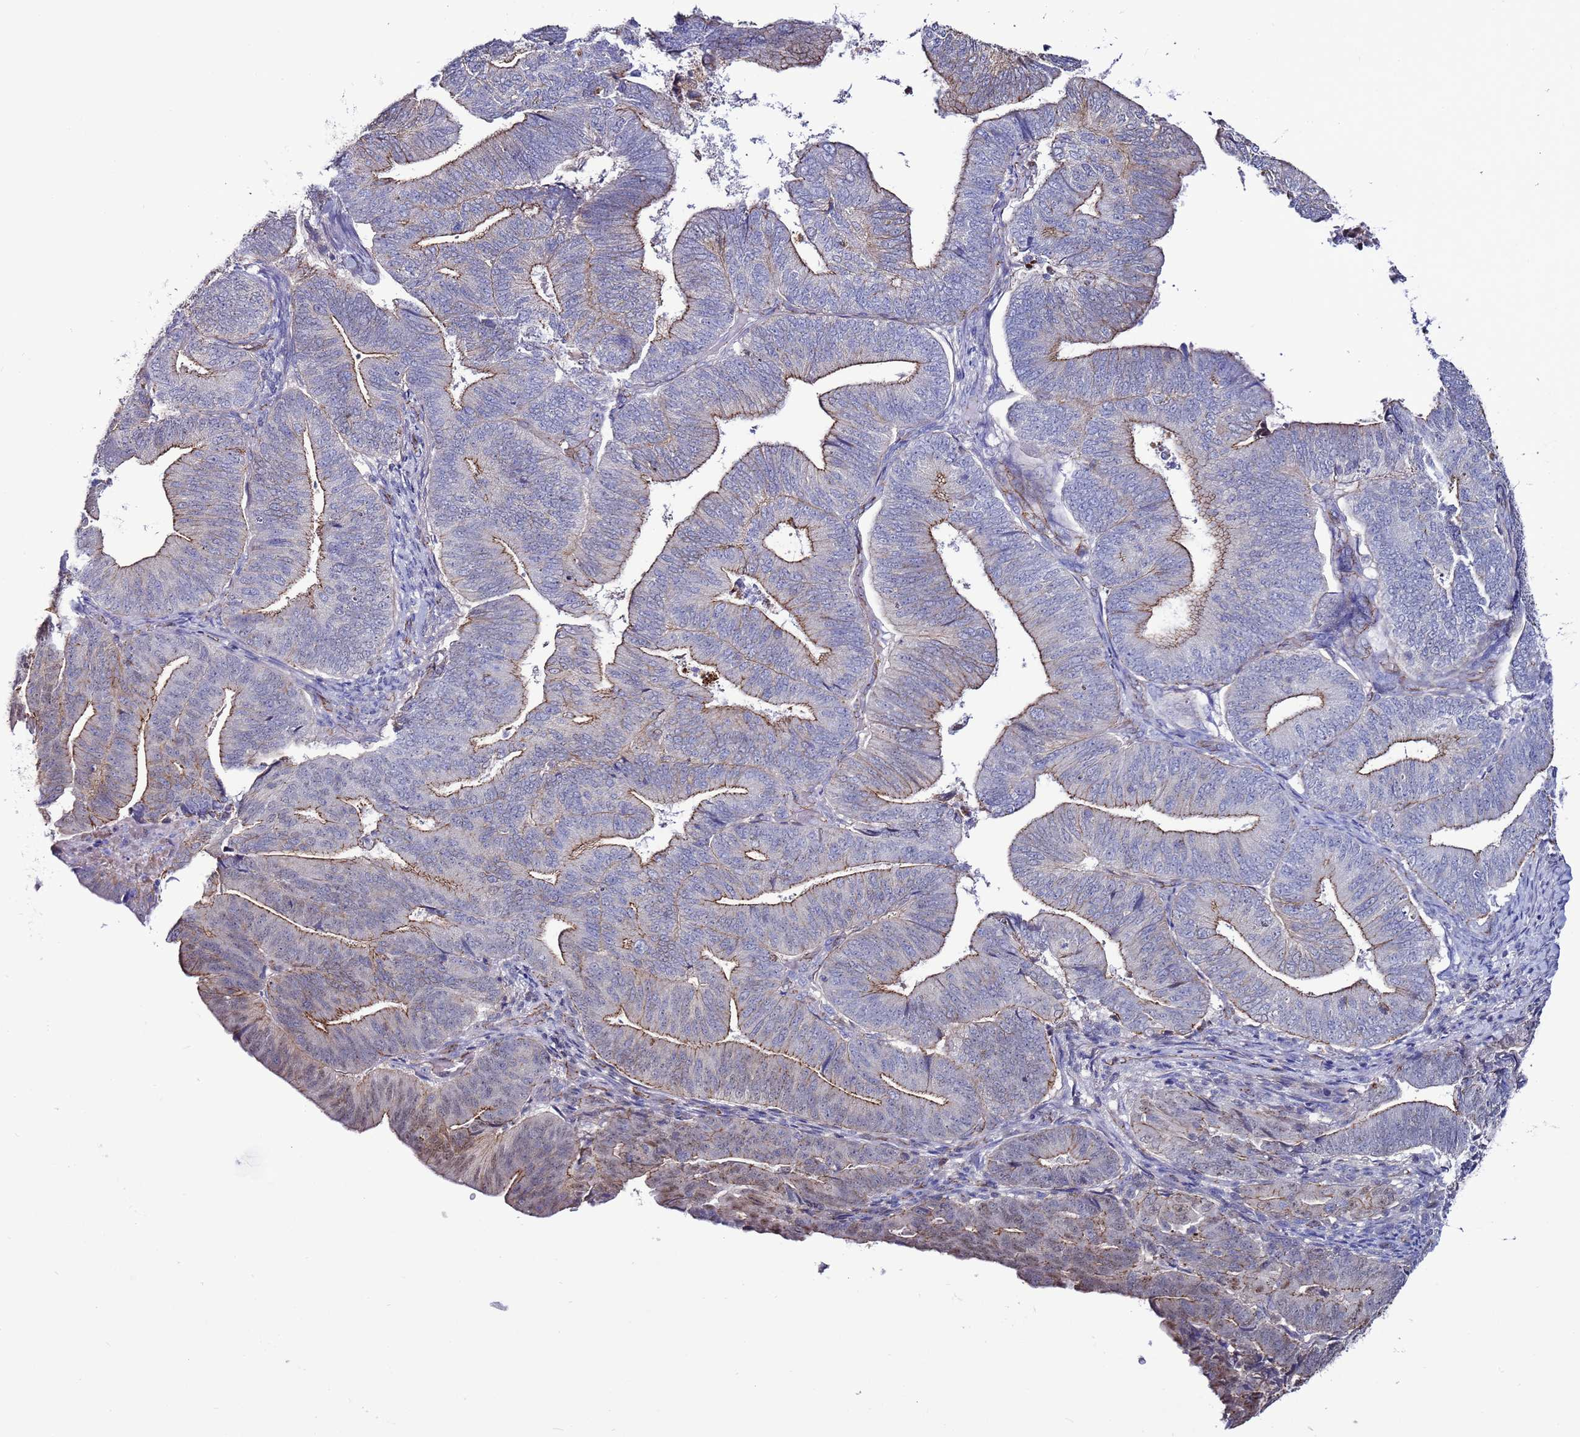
{"staining": {"intensity": "moderate", "quantity": "25%-75%", "location": "cytoplasmic/membranous"}, "tissue": "endometrial cancer", "cell_type": "Tumor cells", "image_type": "cancer", "snomed": [{"axis": "morphology", "description": "Adenocarcinoma, NOS"}, {"axis": "topography", "description": "Endometrium"}], "caption": "A medium amount of moderate cytoplasmic/membranous positivity is present in about 25%-75% of tumor cells in endometrial cancer tissue. (Stains: DAB (3,3'-diaminobenzidine) in brown, nuclei in blue, Microscopy: brightfield microscopy at high magnification).", "gene": "TENM3", "patient": {"sex": "female", "age": 70}}